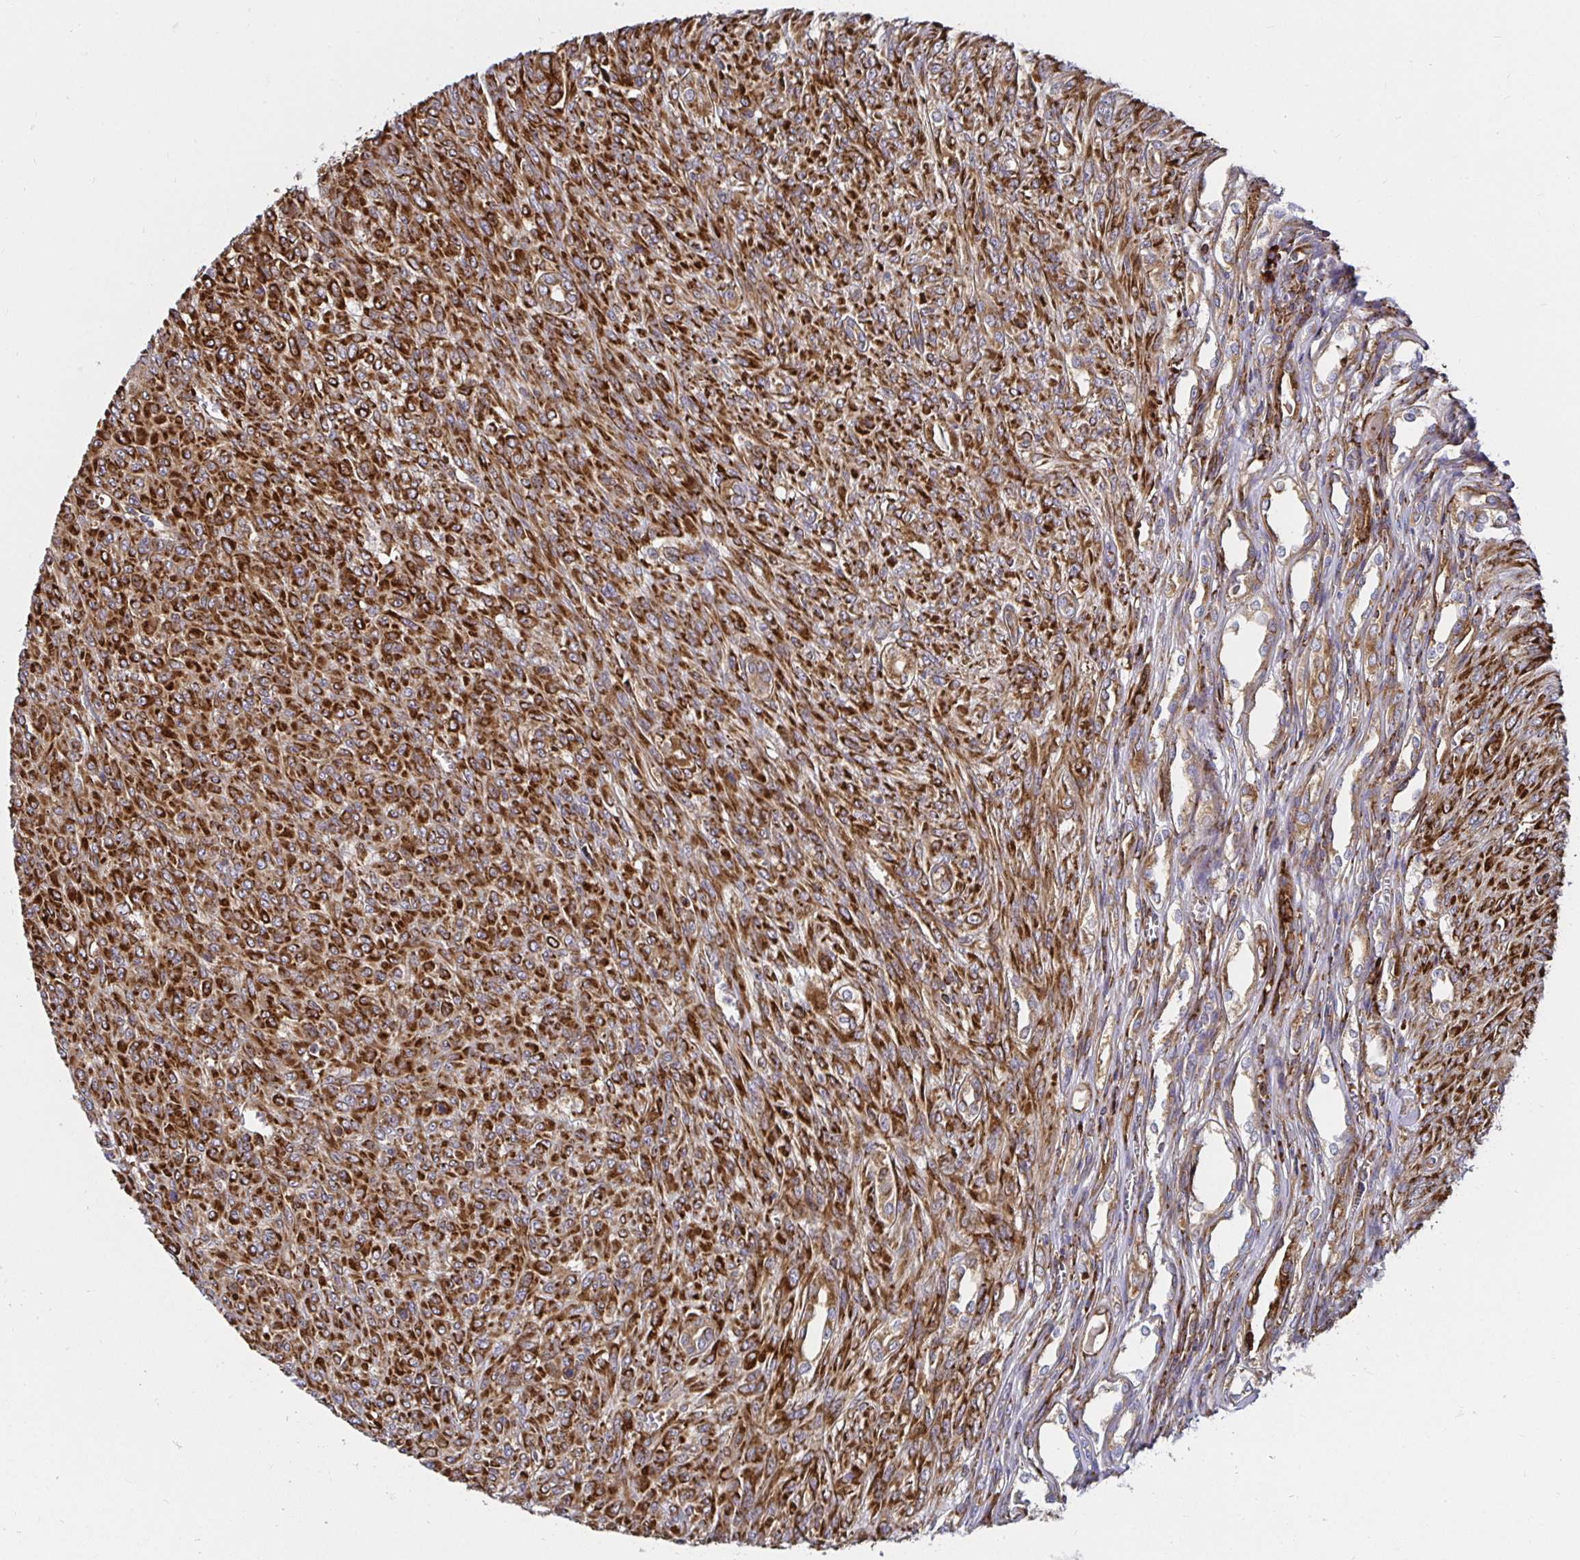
{"staining": {"intensity": "strong", "quantity": ">75%", "location": "cytoplasmic/membranous"}, "tissue": "renal cancer", "cell_type": "Tumor cells", "image_type": "cancer", "snomed": [{"axis": "morphology", "description": "Adenocarcinoma, NOS"}, {"axis": "topography", "description": "Kidney"}], "caption": "Immunohistochemistry (IHC) (DAB (3,3'-diaminobenzidine)) staining of human adenocarcinoma (renal) demonstrates strong cytoplasmic/membranous protein positivity in about >75% of tumor cells. The staining was performed using DAB, with brown indicating positive protein expression. Nuclei are stained blue with hematoxylin.", "gene": "SMYD3", "patient": {"sex": "male", "age": 58}}